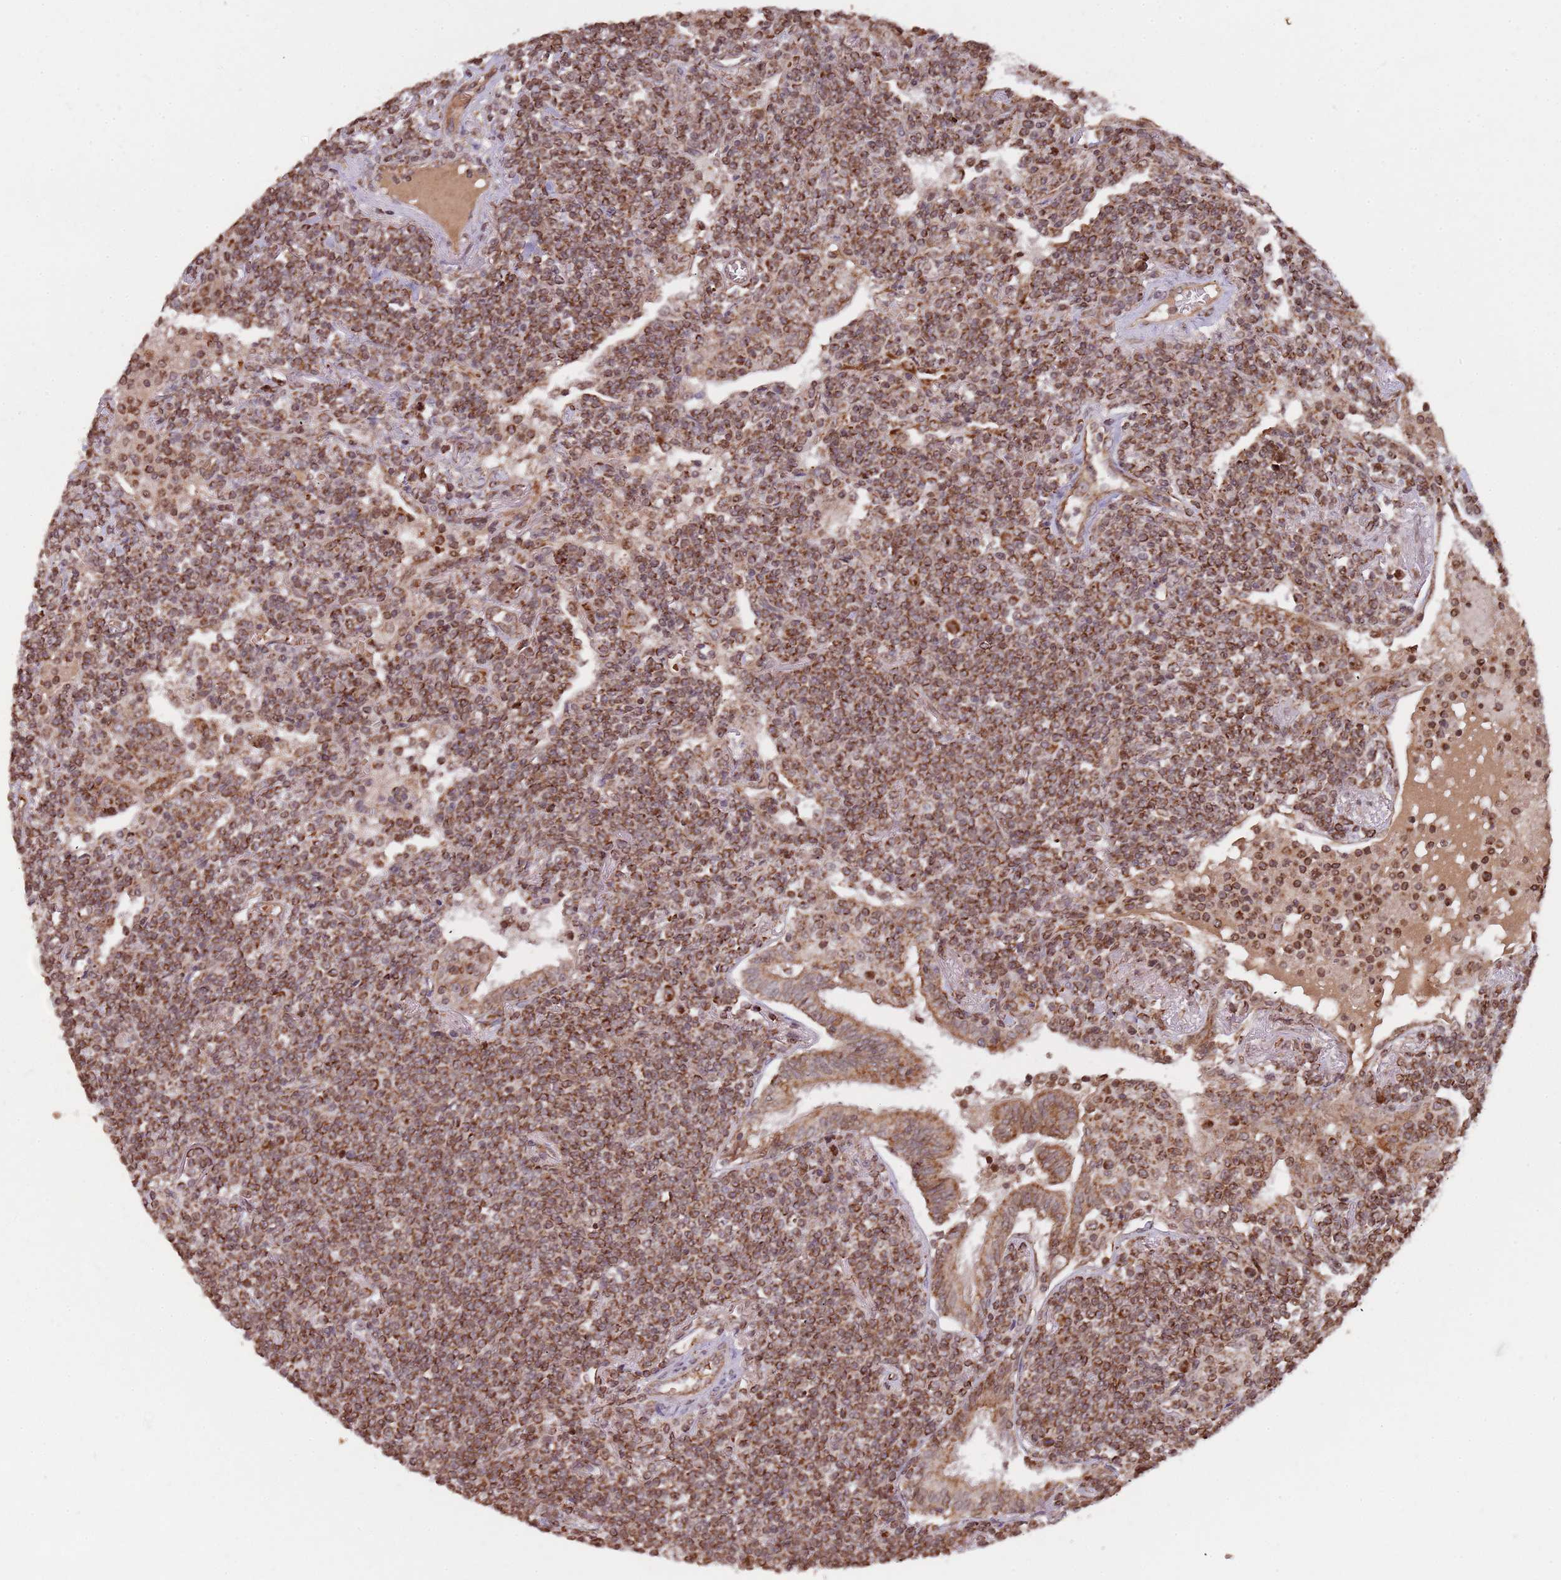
{"staining": {"intensity": "moderate", "quantity": ">75%", "location": "cytoplasmic/membranous"}, "tissue": "lymphoma", "cell_type": "Tumor cells", "image_type": "cancer", "snomed": [{"axis": "morphology", "description": "Malignant lymphoma, non-Hodgkin's type, Low grade"}, {"axis": "topography", "description": "Lung"}], "caption": "Immunohistochemistry (IHC) staining of lymphoma, which displays medium levels of moderate cytoplasmic/membranous staining in approximately >75% of tumor cells indicating moderate cytoplasmic/membranous protein positivity. The staining was performed using DAB (3,3'-diaminobenzidine) (brown) for protein detection and nuclei were counterstained in hematoxylin (blue).", "gene": "DCHS1", "patient": {"sex": "female", "age": 71}}